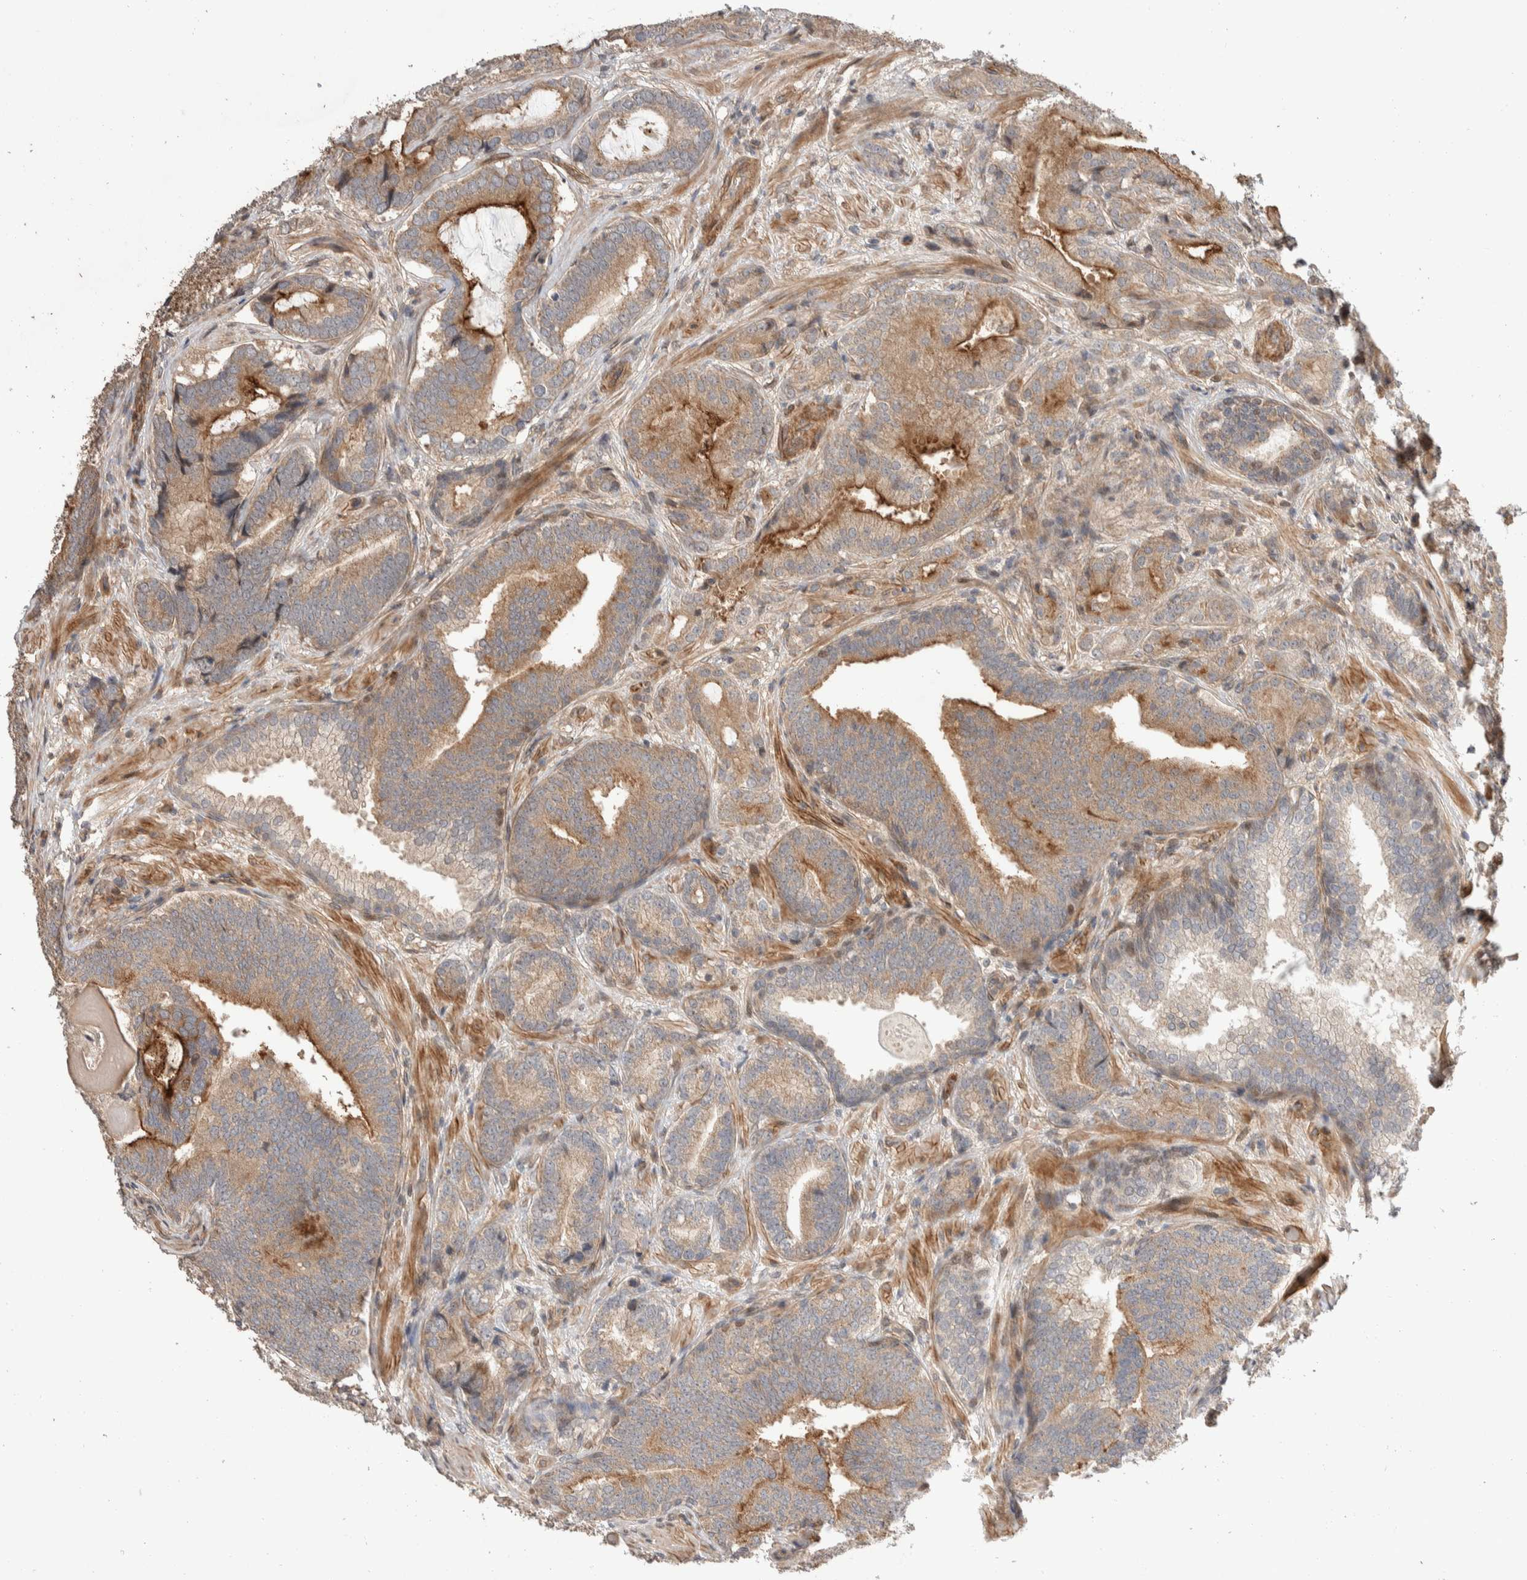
{"staining": {"intensity": "moderate", "quantity": ">75%", "location": "cytoplasmic/membranous"}, "tissue": "prostate cancer", "cell_type": "Tumor cells", "image_type": "cancer", "snomed": [{"axis": "morphology", "description": "Adenocarcinoma, High grade"}, {"axis": "topography", "description": "Prostate"}], "caption": "Prostate cancer was stained to show a protein in brown. There is medium levels of moderate cytoplasmic/membranous staining in approximately >75% of tumor cells.", "gene": "ERC1", "patient": {"sex": "male", "age": 55}}